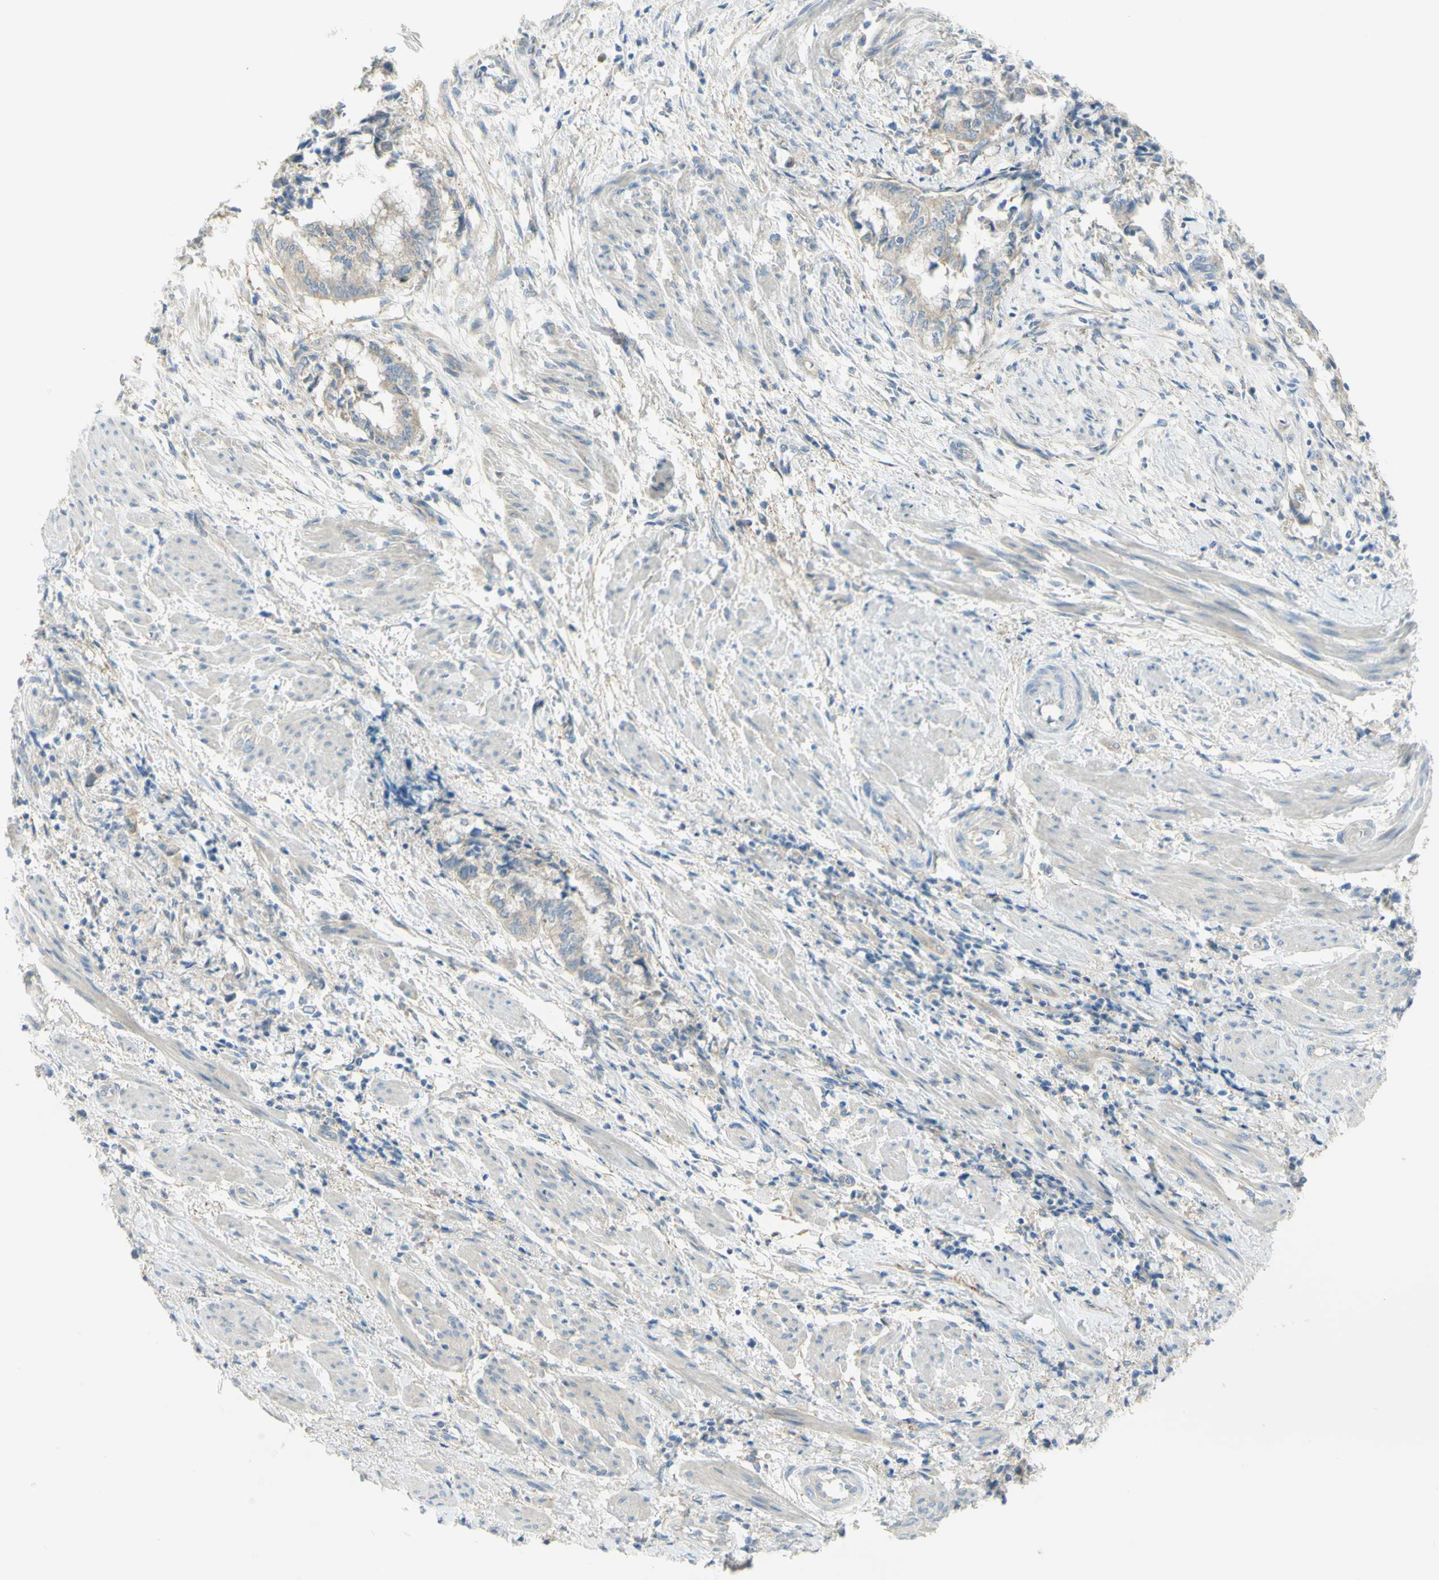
{"staining": {"intensity": "negative", "quantity": "none", "location": "none"}, "tissue": "endometrial cancer", "cell_type": "Tumor cells", "image_type": "cancer", "snomed": [{"axis": "morphology", "description": "Necrosis, NOS"}, {"axis": "morphology", "description": "Adenocarcinoma, NOS"}, {"axis": "topography", "description": "Endometrium"}], "caption": "Immunohistochemical staining of human adenocarcinoma (endometrial) exhibits no significant staining in tumor cells.", "gene": "GCNT3", "patient": {"sex": "female", "age": 79}}